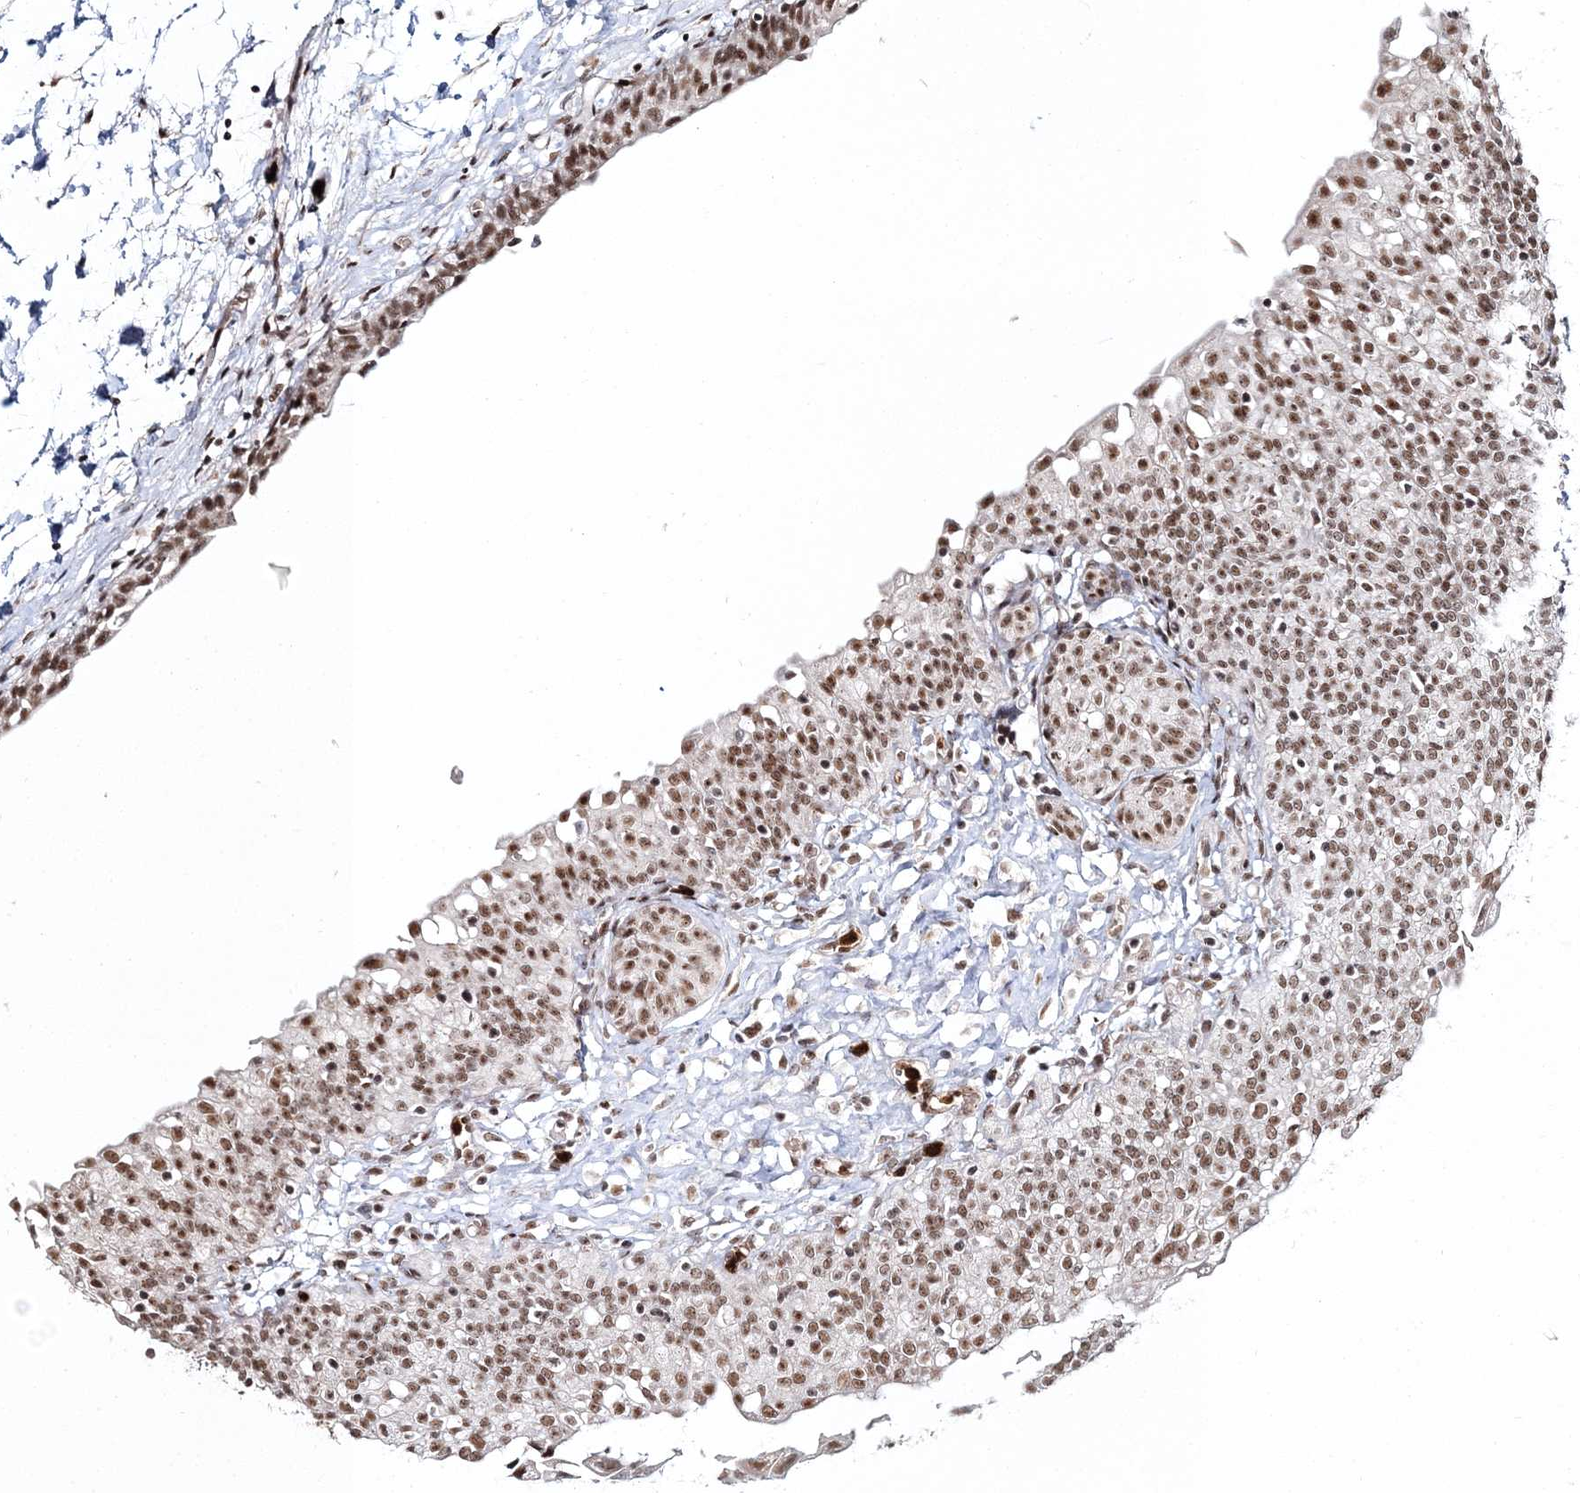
{"staining": {"intensity": "moderate", "quantity": ">75%", "location": "nuclear"}, "tissue": "urinary bladder", "cell_type": "Urothelial cells", "image_type": "normal", "snomed": [{"axis": "morphology", "description": "Normal tissue, NOS"}, {"axis": "topography", "description": "Urinary bladder"}], "caption": "Immunohistochemistry (IHC) histopathology image of benign human urinary bladder stained for a protein (brown), which exhibits medium levels of moderate nuclear expression in approximately >75% of urothelial cells.", "gene": "ENSG00000290315", "patient": {"sex": "male", "age": 55}}